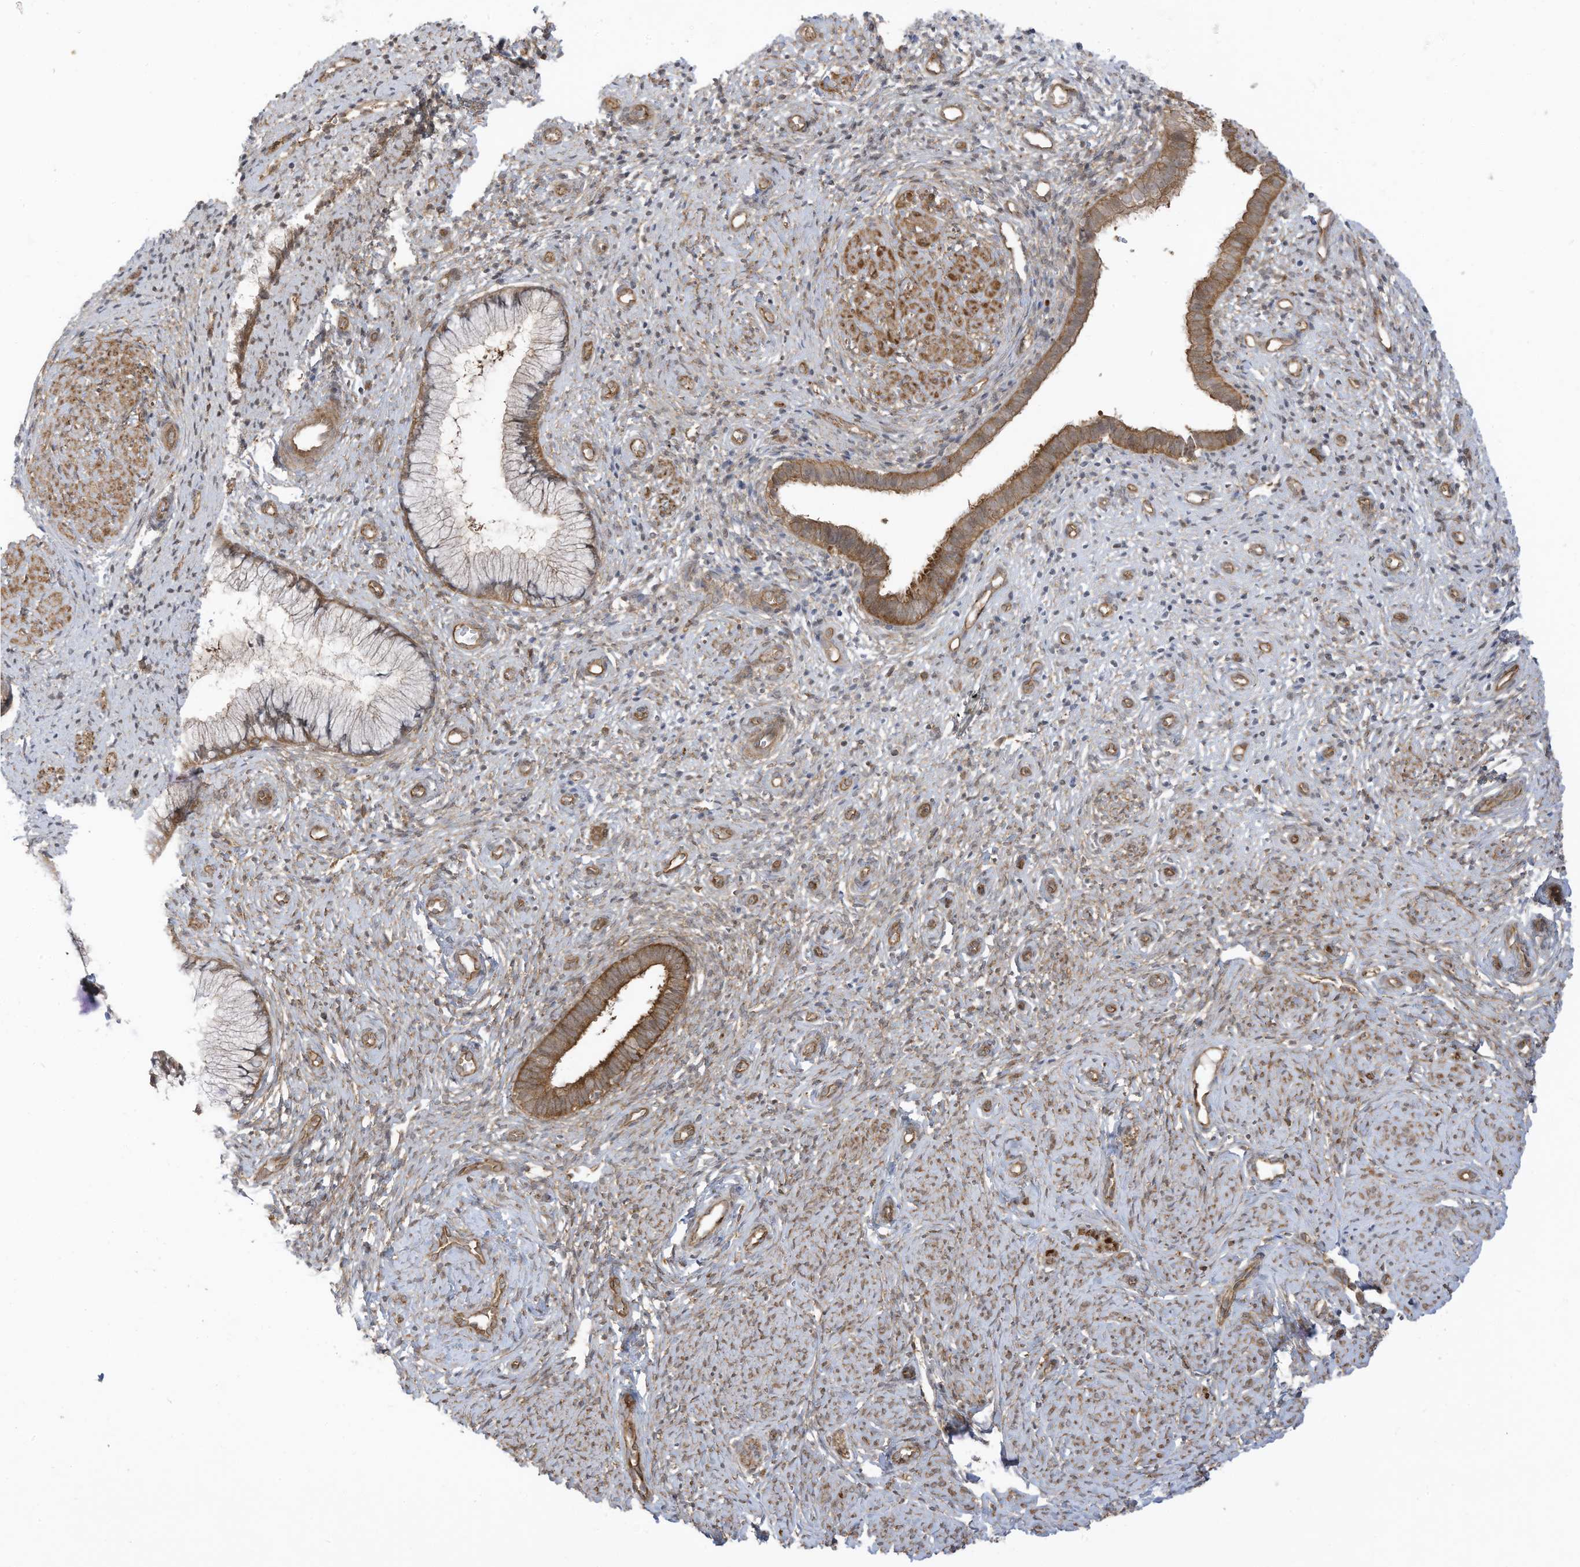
{"staining": {"intensity": "moderate", "quantity": ">75%", "location": "cytoplasmic/membranous"}, "tissue": "cervix", "cell_type": "Glandular cells", "image_type": "normal", "snomed": [{"axis": "morphology", "description": "Normal tissue, NOS"}, {"axis": "topography", "description": "Cervix"}], "caption": "Immunohistochemical staining of unremarkable human cervix demonstrates medium levels of moderate cytoplasmic/membranous expression in approximately >75% of glandular cells.", "gene": "REPS1", "patient": {"sex": "female", "age": 27}}